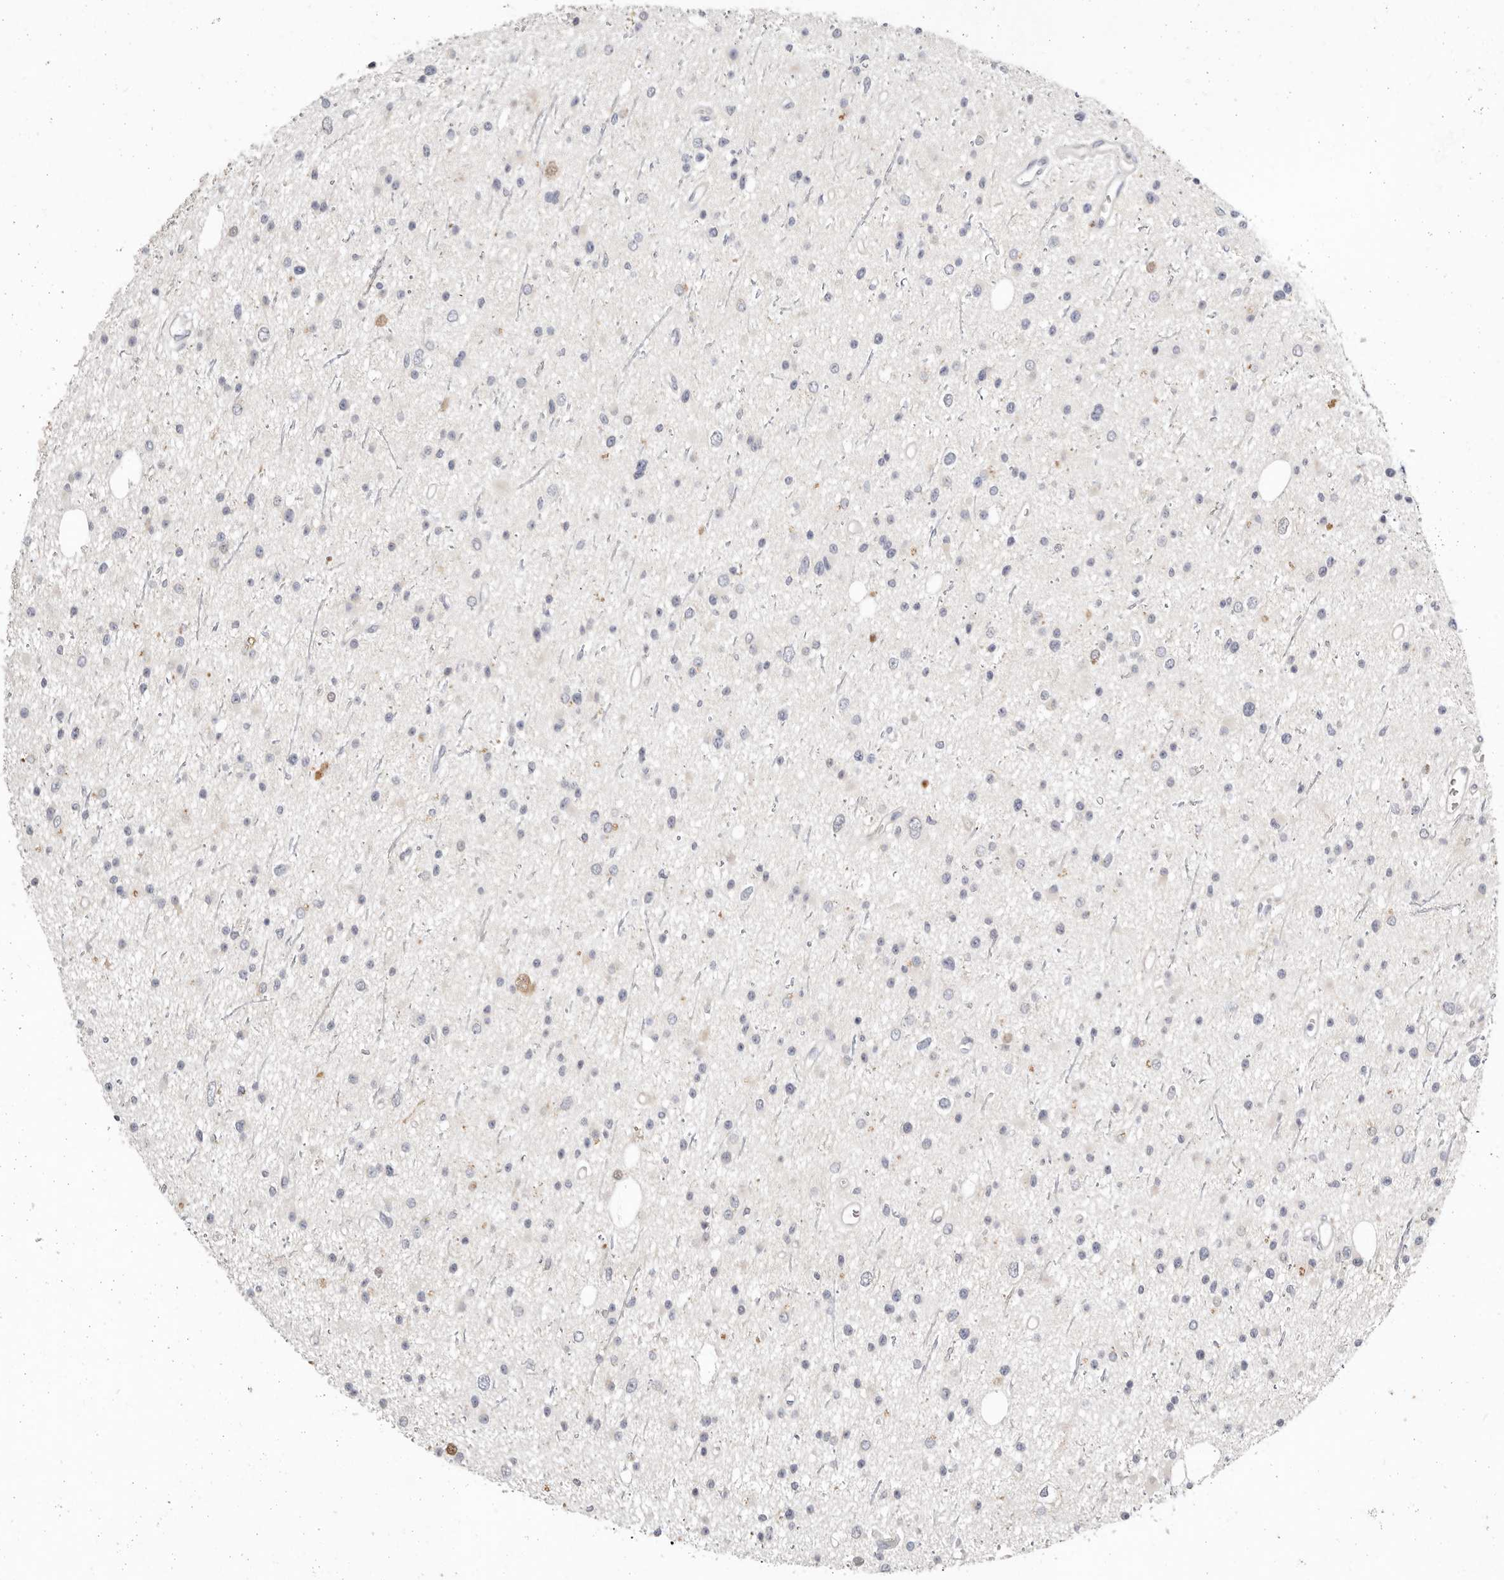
{"staining": {"intensity": "negative", "quantity": "none", "location": "none"}, "tissue": "glioma", "cell_type": "Tumor cells", "image_type": "cancer", "snomed": [{"axis": "morphology", "description": "Glioma, malignant, Low grade"}, {"axis": "topography", "description": "Cerebral cortex"}], "caption": "There is no significant staining in tumor cells of glioma. (DAB immunohistochemistry, high magnification).", "gene": "TMEM63B", "patient": {"sex": "female", "age": 39}}